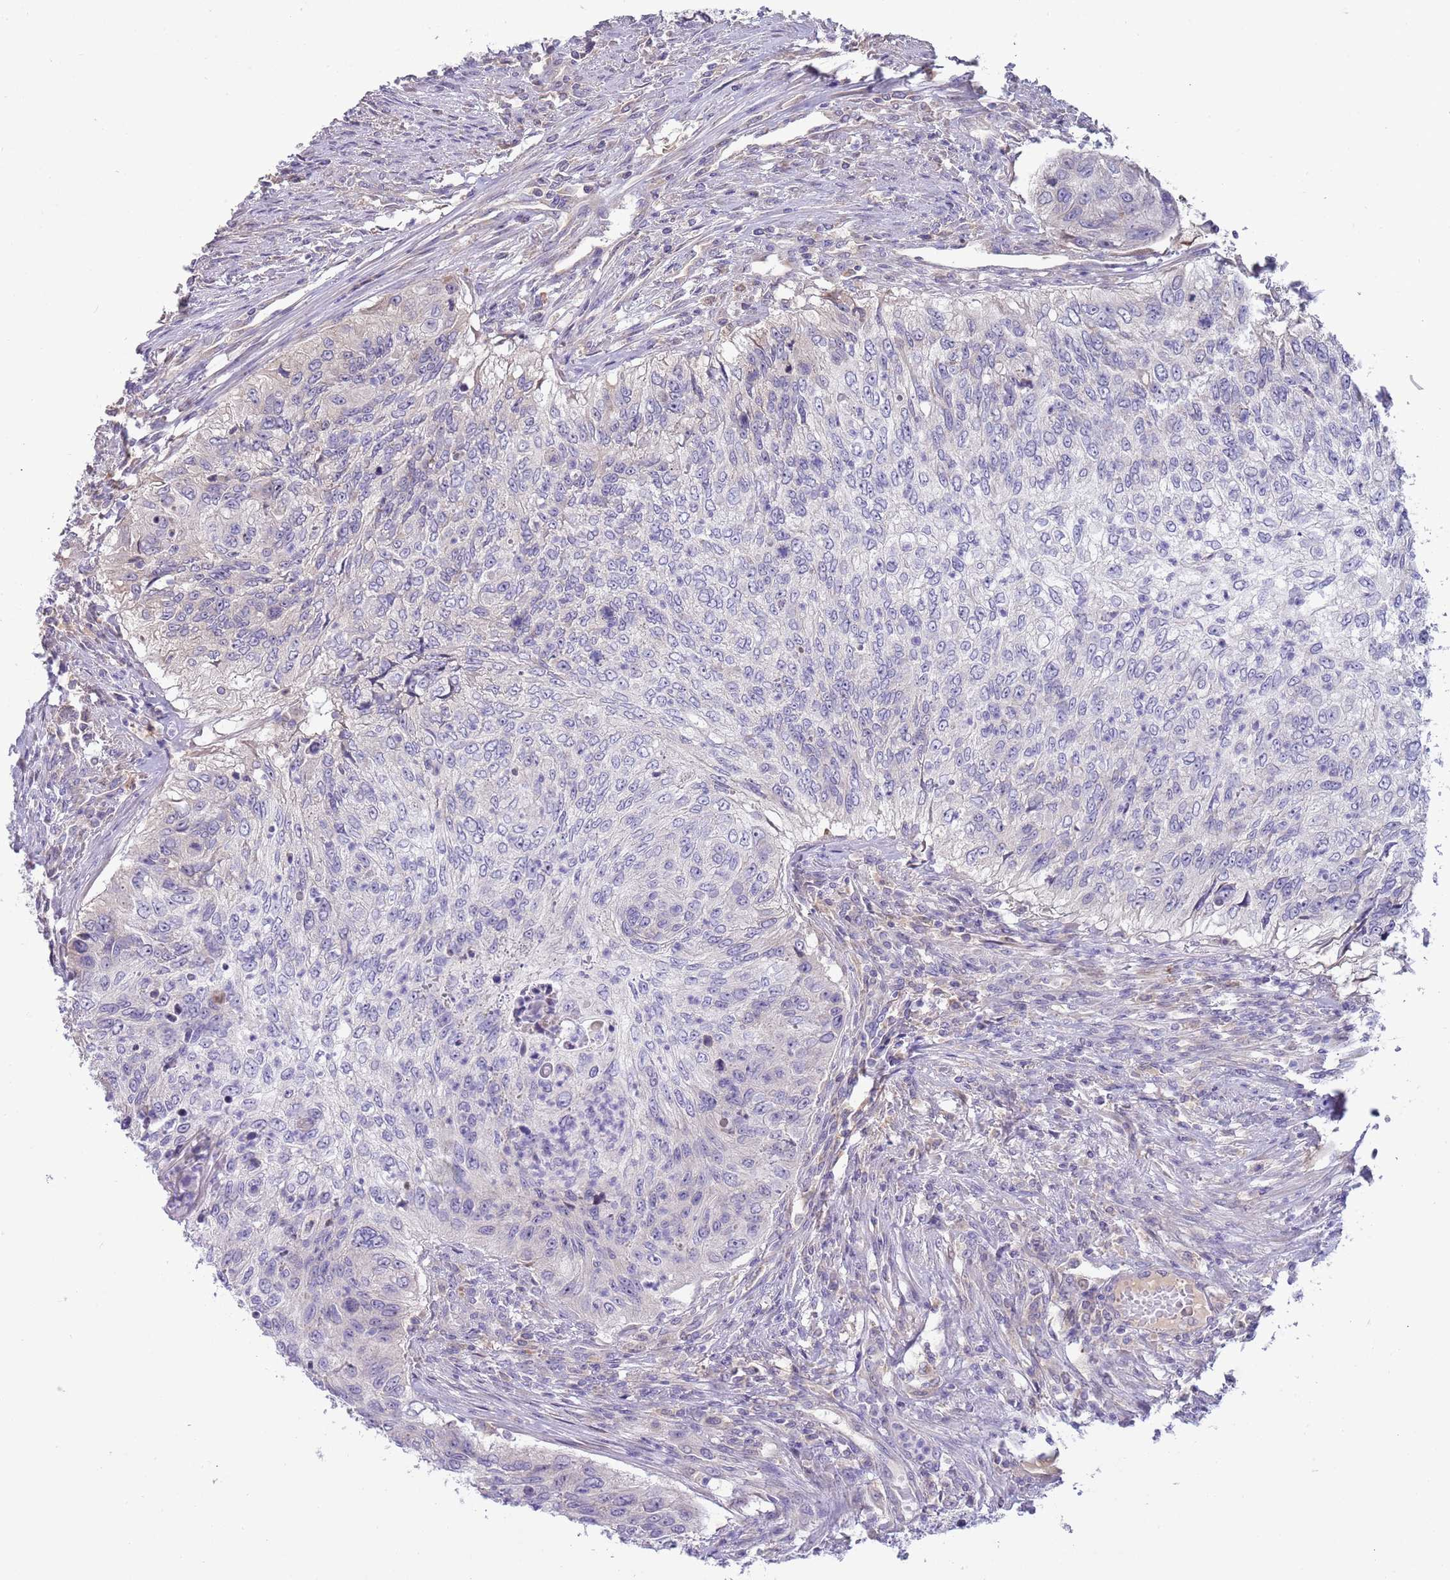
{"staining": {"intensity": "negative", "quantity": "none", "location": "none"}, "tissue": "urothelial cancer", "cell_type": "Tumor cells", "image_type": "cancer", "snomed": [{"axis": "morphology", "description": "Urothelial carcinoma, High grade"}, {"axis": "topography", "description": "Urinary bladder"}], "caption": "Tumor cells show no significant positivity in urothelial carcinoma (high-grade). (DAB immunohistochemistry with hematoxylin counter stain).", "gene": "CABYR", "patient": {"sex": "female", "age": 60}}